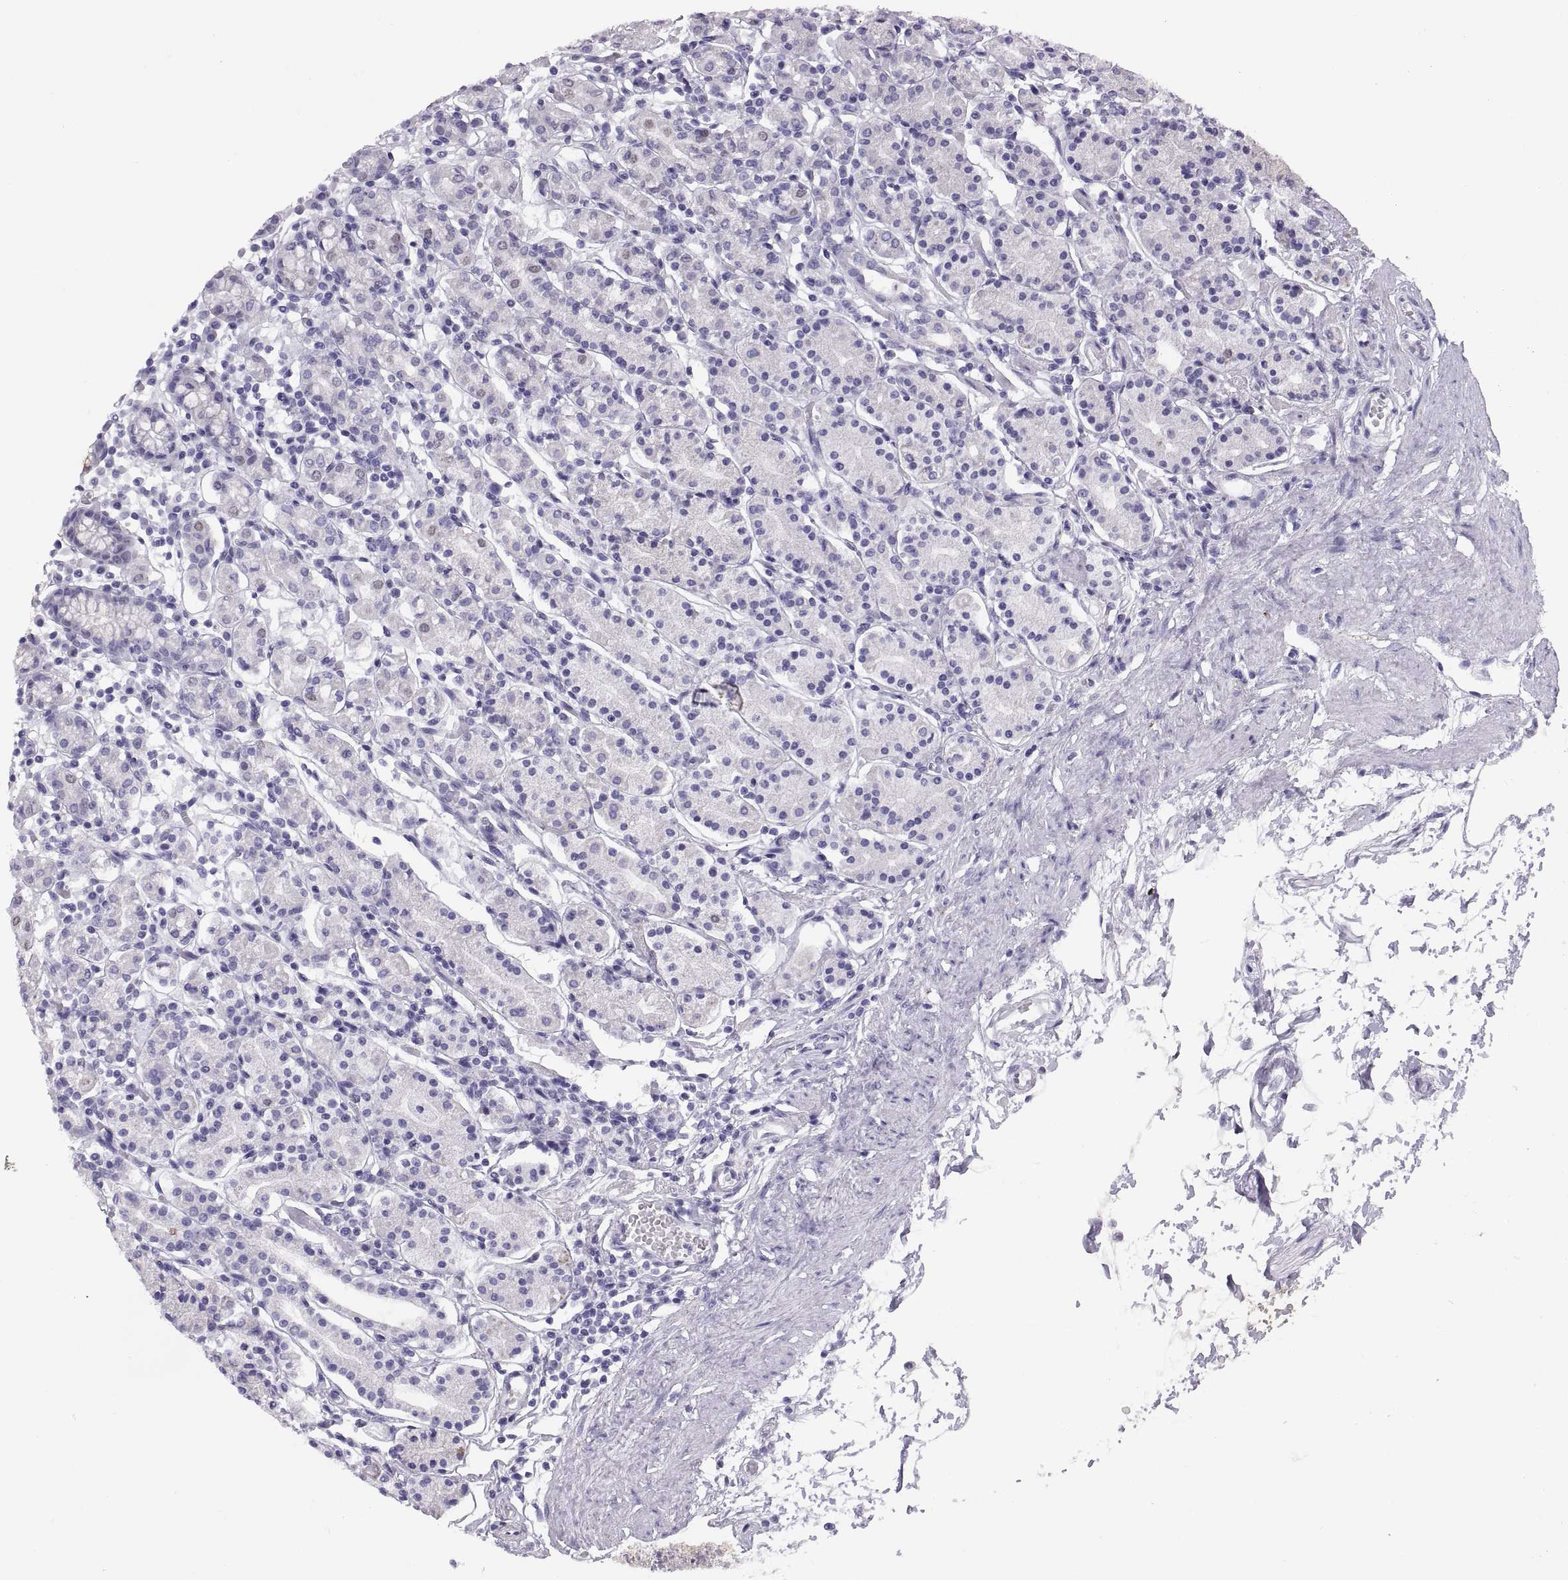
{"staining": {"intensity": "negative", "quantity": "none", "location": "none"}, "tissue": "stomach", "cell_type": "Glandular cells", "image_type": "normal", "snomed": [{"axis": "morphology", "description": "Normal tissue, NOS"}, {"axis": "topography", "description": "Stomach, upper"}, {"axis": "topography", "description": "Stomach"}], "caption": "Human stomach stained for a protein using immunohistochemistry (IHC) reveals no expression in glandular cells.", "gene": "CARTPT", "patient": {"sex": "male", "age": 62}}